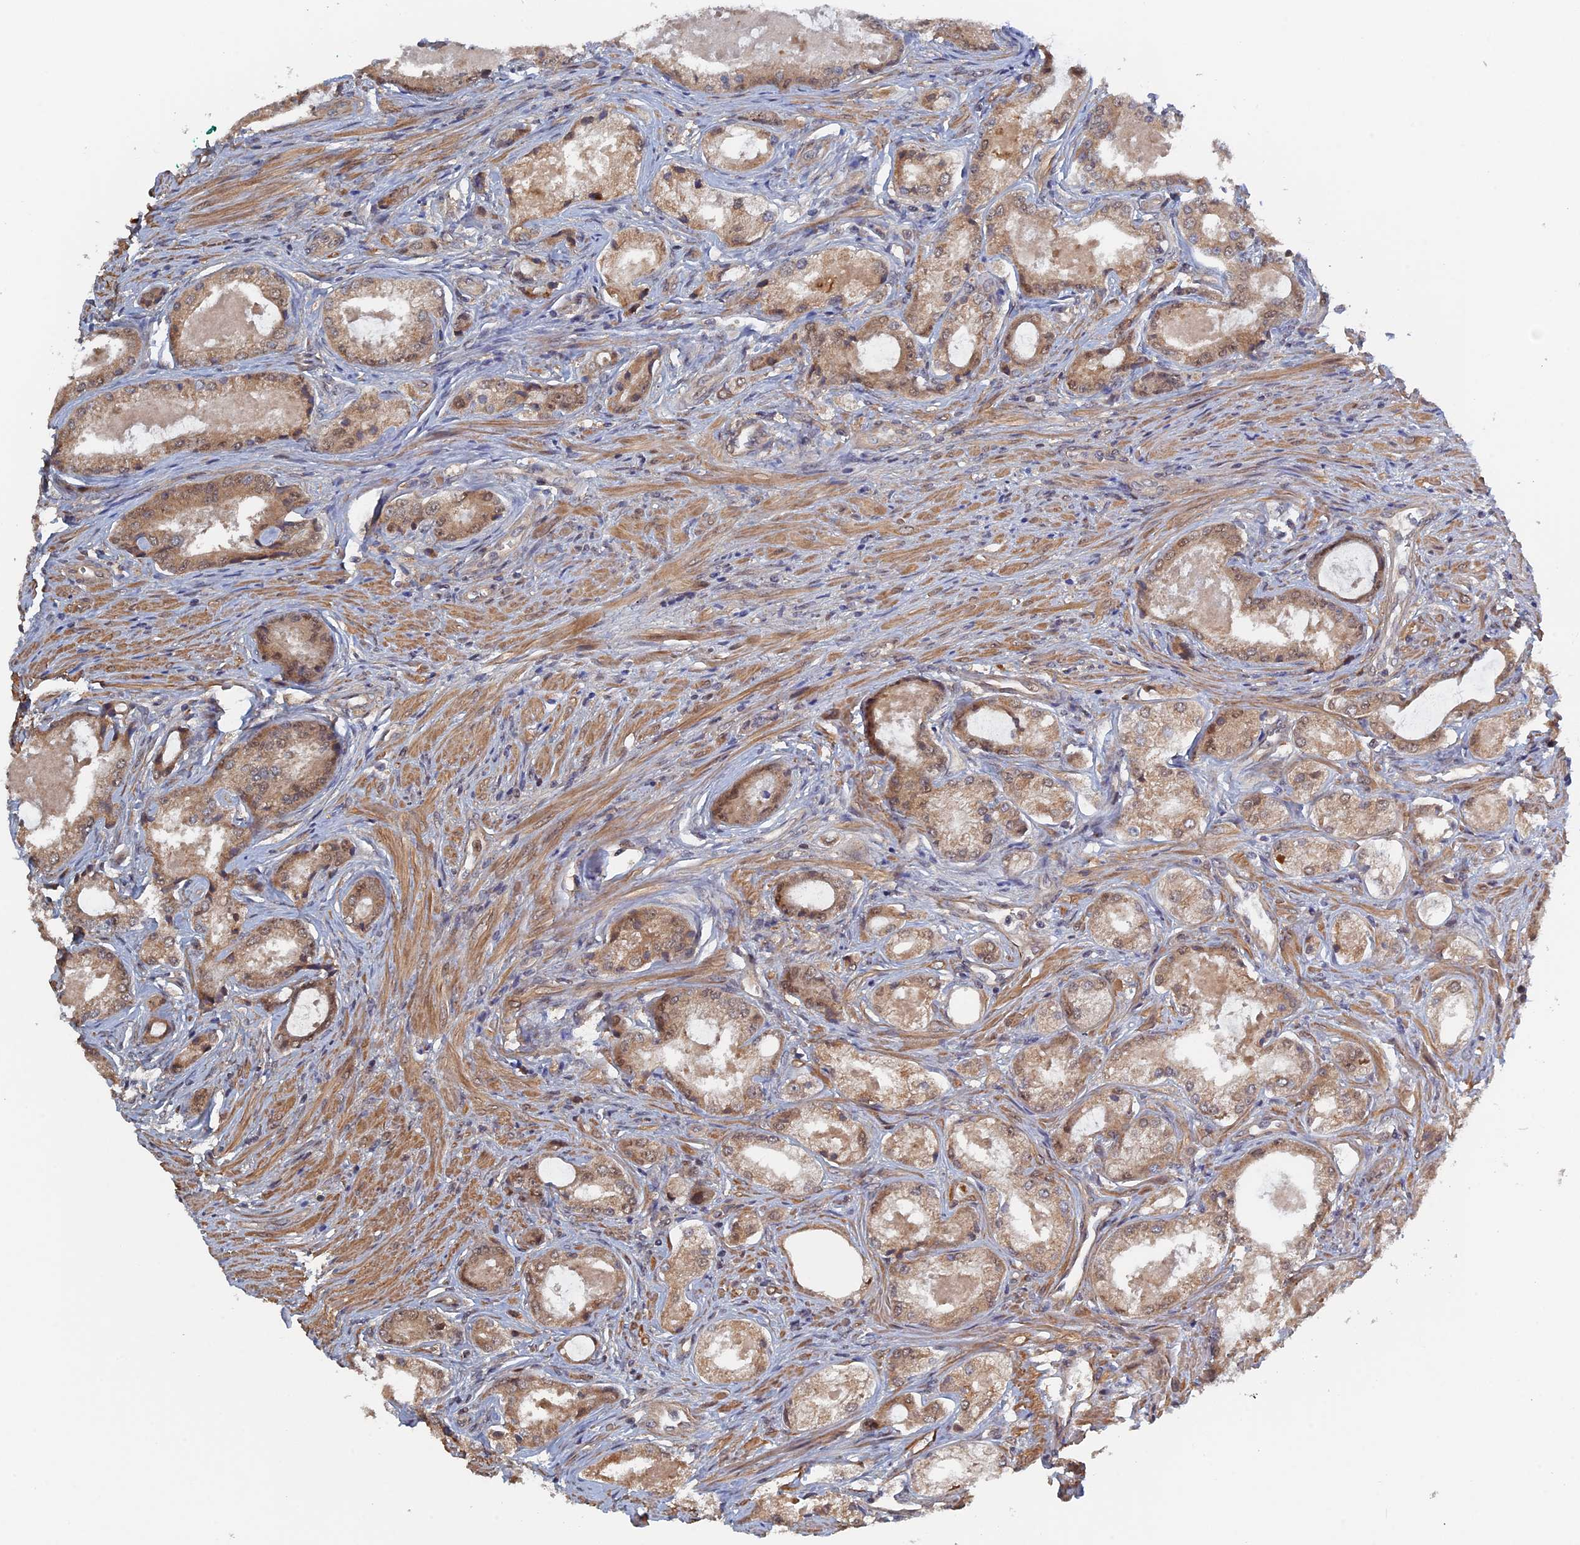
{"staining": {"intensity": "weak", "quantity": ">75%", "location": "cytoplasmic/membranous,nuclear"}, "tissue": "prostate cancer", "cell_type": "Tumor cells", "image_type": "cancer", "snomed": [{"axis": "morphology", "description": "Adenocarcinoma, Low grade"}, {"axis": "topography", "description": "Prostate"}], "caption": "The micrograph demonstrates staining of prostate cancer (adenocarcinoma (low-grade)), revealing weak cytoplasmic/membranous and nuclear protein staining (brown color) within tumor cells. (IHC, brightfield microscopy, high magnification).", "gene": "ELOVL6", "patient": {"sex": "male", "age": 68}}